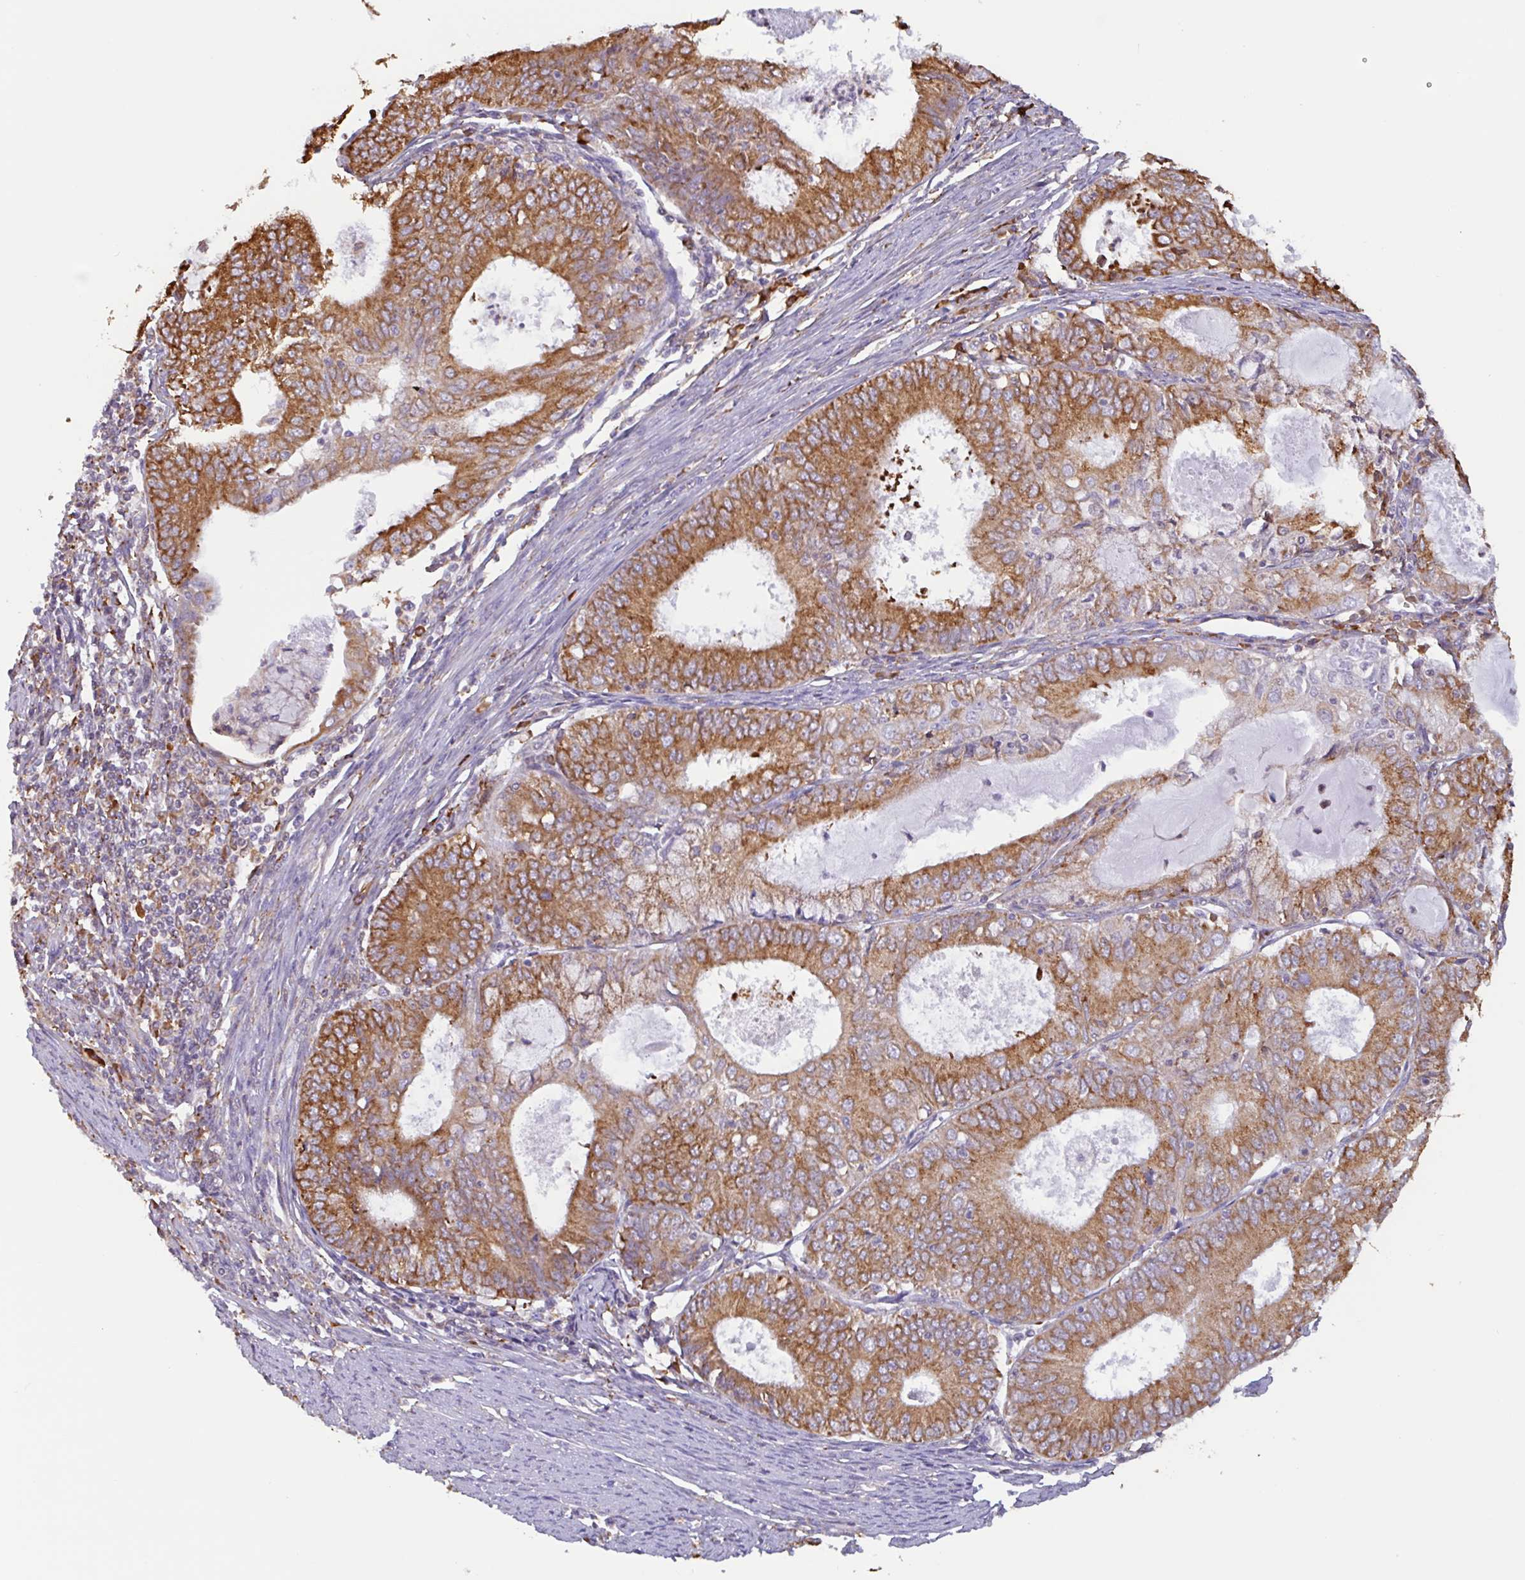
{"staining": {"intensity": "moderate", "quantity": ">75%", "location": "cytoplasmic/membranous"}, "tissue": "endometrial cancer", "cell_type": "Tumor cells", "image_type": "cancer", "snomed": [{"axis": "morphology", "description": "Adenocarcinoma, NOS"}, {"axis": "topography", "description": "Endometrium"}], "caption": "Immunohistochemical staining of human endometrial adenocarcinoma displays moderate cytoplasmic/membranous protein expression in about >75% of tumor cells.", "gene": "DOK4", "patient": {"sex": "female", "age": 57}}